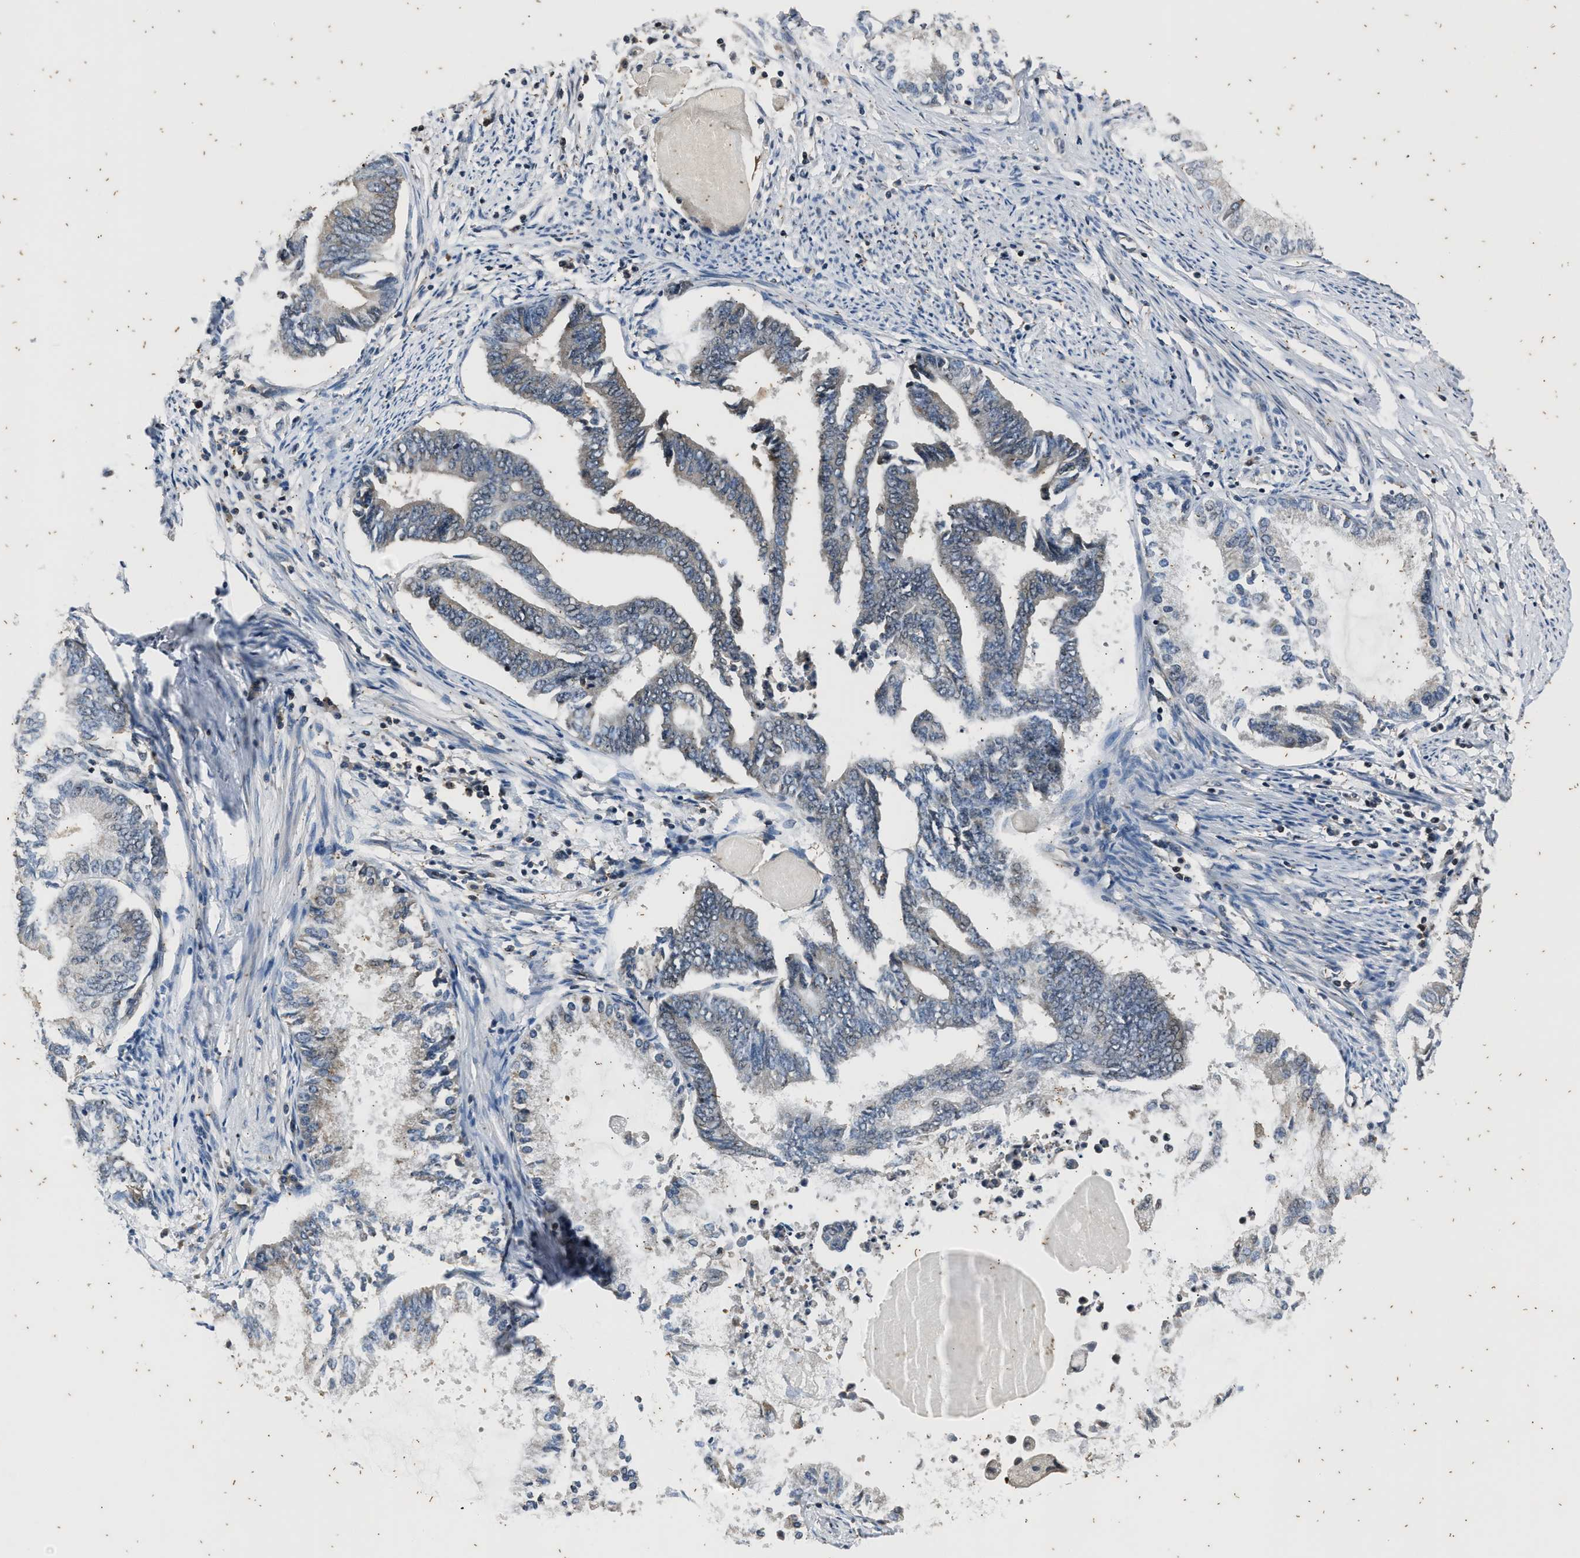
{"staining": {"intensity": "negative", "quantity": "none", "location": "none"}, "tissue": "endometrial cancer", "cell_type": "Tumor cells", "image_type": "cancer", "snomed": [{"axis": "morphology", "description": "Adenocarcinoma, NOS"}, {"axis": "topography", "description": "Endometrium"}], "caption": "There is no significant staining in tumor cells of adenocarcinoma (endometrial). (DAB (3,3'-diaminobenzidine) IHC visualized using brightfield microscopy, high magnification).", "gene": "PTPN7", "patient": {"sex": "female", "age": 86}}